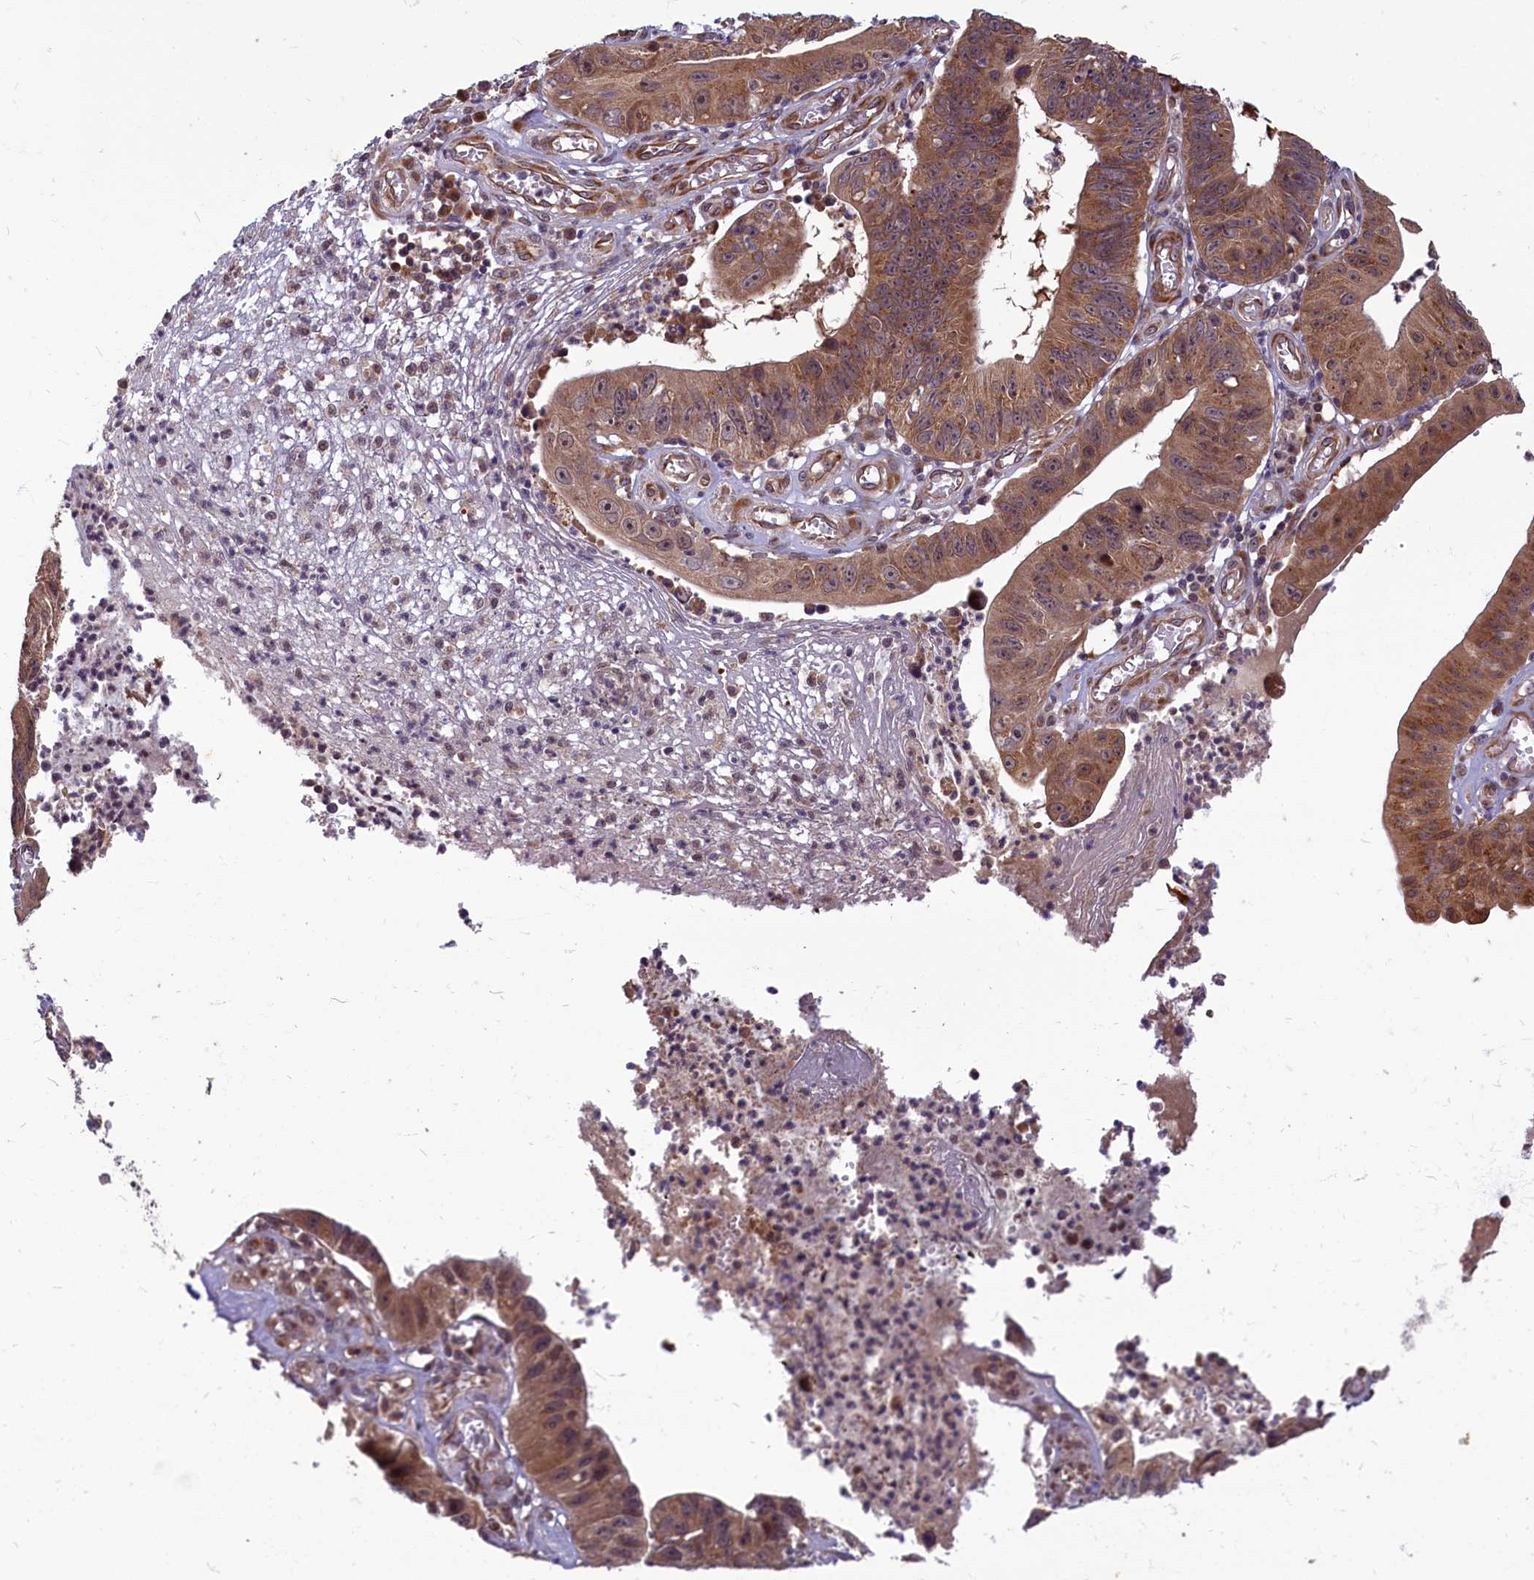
{"staining": {"intensity": "moderate", "quantity": ">75%", "location": "cytoplasmic/membranous"}, "tissue": "stomach cancer", "cell_type": "Tumor cells", "image_type": "cancer", "snomed": [{"axis": "morphology", "description": "Adenocarcinoma, NOS"}, {"axis": "topography", "description": "Stomach"}], "caption": "This photomicrograph demonstrates immunohistochemistry staining of stomach adenocarcinoma, with medium moderate cytoplasmic/membranous expression in approximately >75% of tumor cells.", "gene": "MYCBP", "patient": {"sex": "male", "age": 59}}